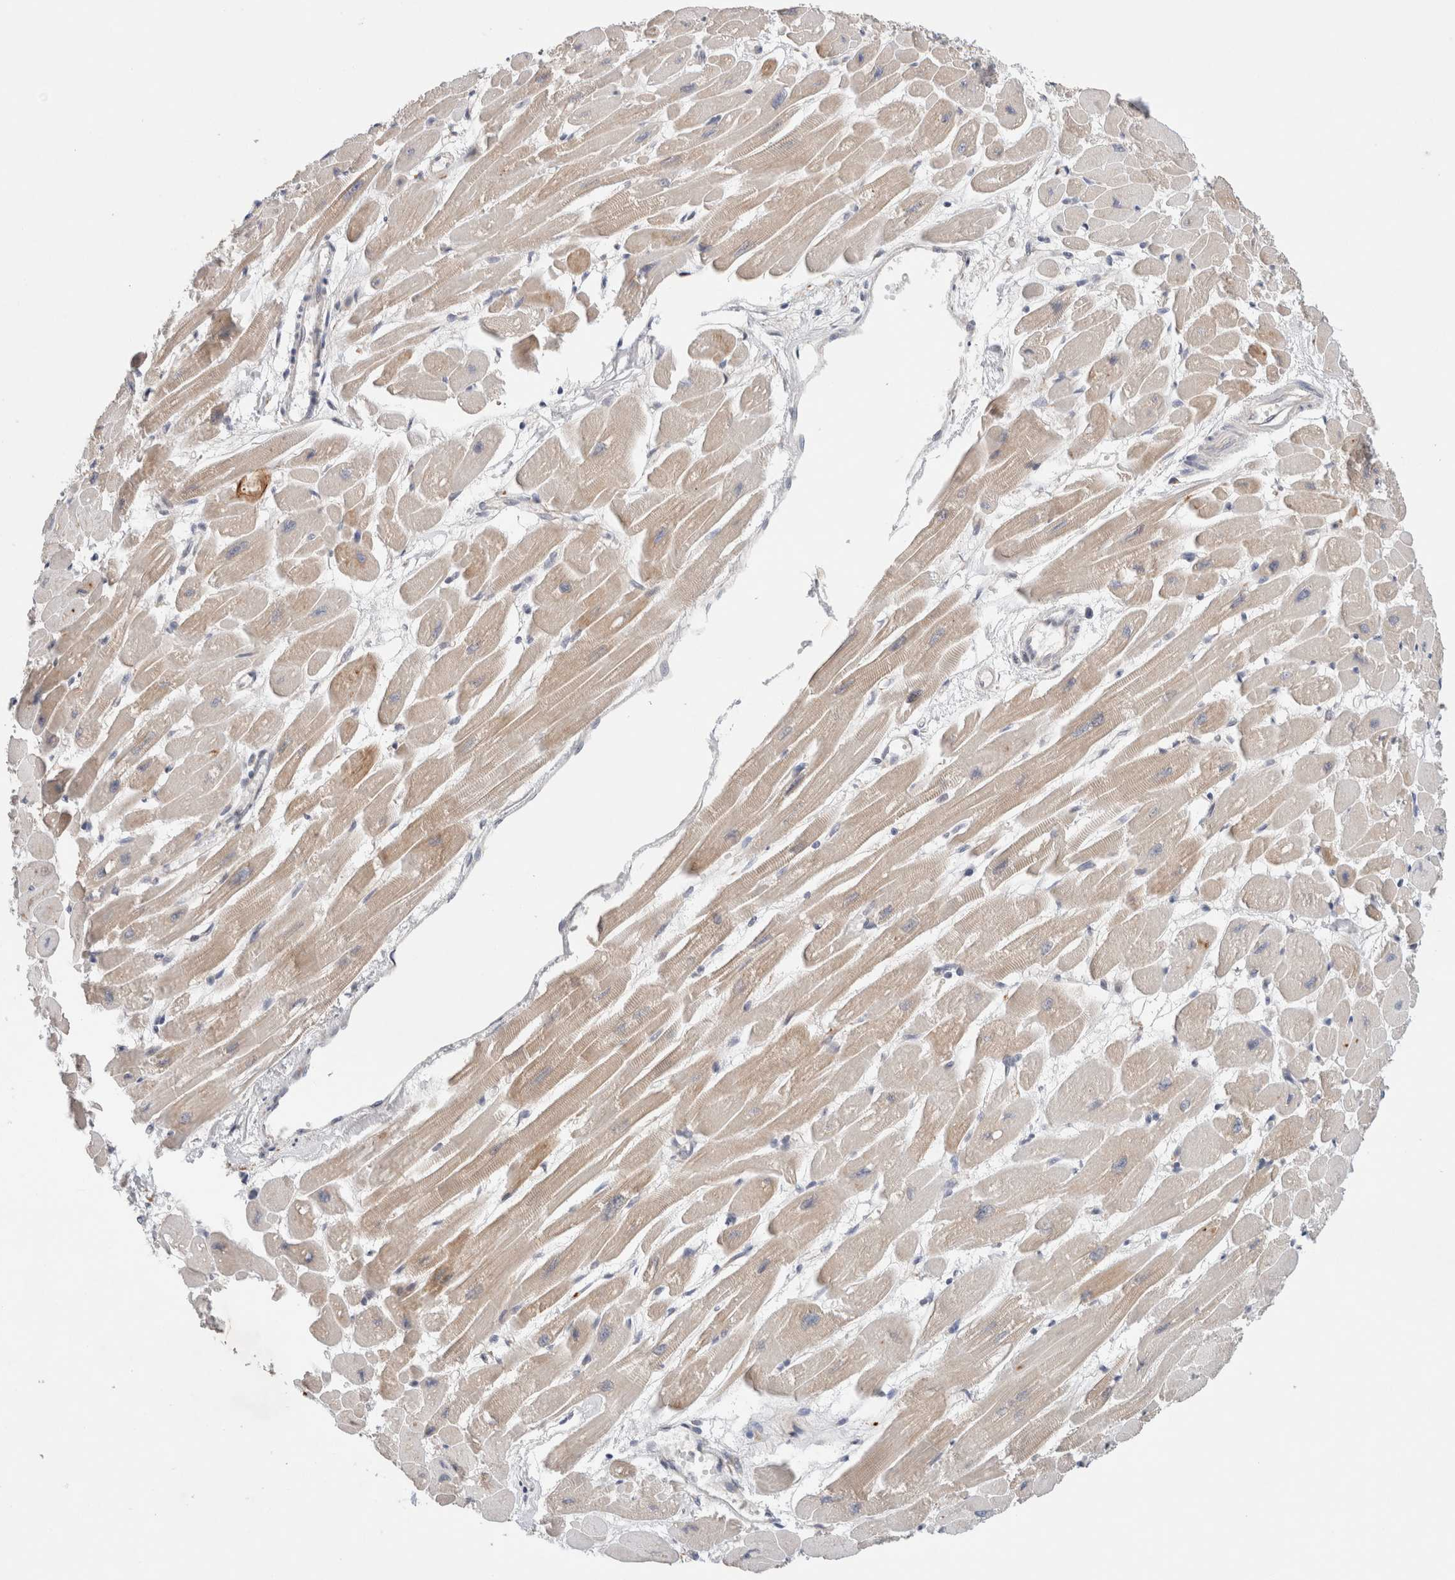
{"staining": {"intensity": "moderate", "quantity": "25%-75%", "location": "cytoplasmic/membranous"}, "tissue": "heart muscle", "cell_type": "Cardiomyocytes", "image_type": "normal", "snomed": [{"axis": "morphology", "description": "Normal tissue, NOS"}, {"axis": "topography", "description": "Heart"}], "caption": "High-magnification brightfield microscopy of benign heart muscle stained with DAB (3,3'-diaminobenzidine) (brown) and counterstained with hematoxylin (blue). cardiomyocytes exhibit moderate cytoplasmic/membranous positivity is present in about25%-75% of cells.", "gene": "ERI3", "patient": {"sex": "female", "age": 54}}